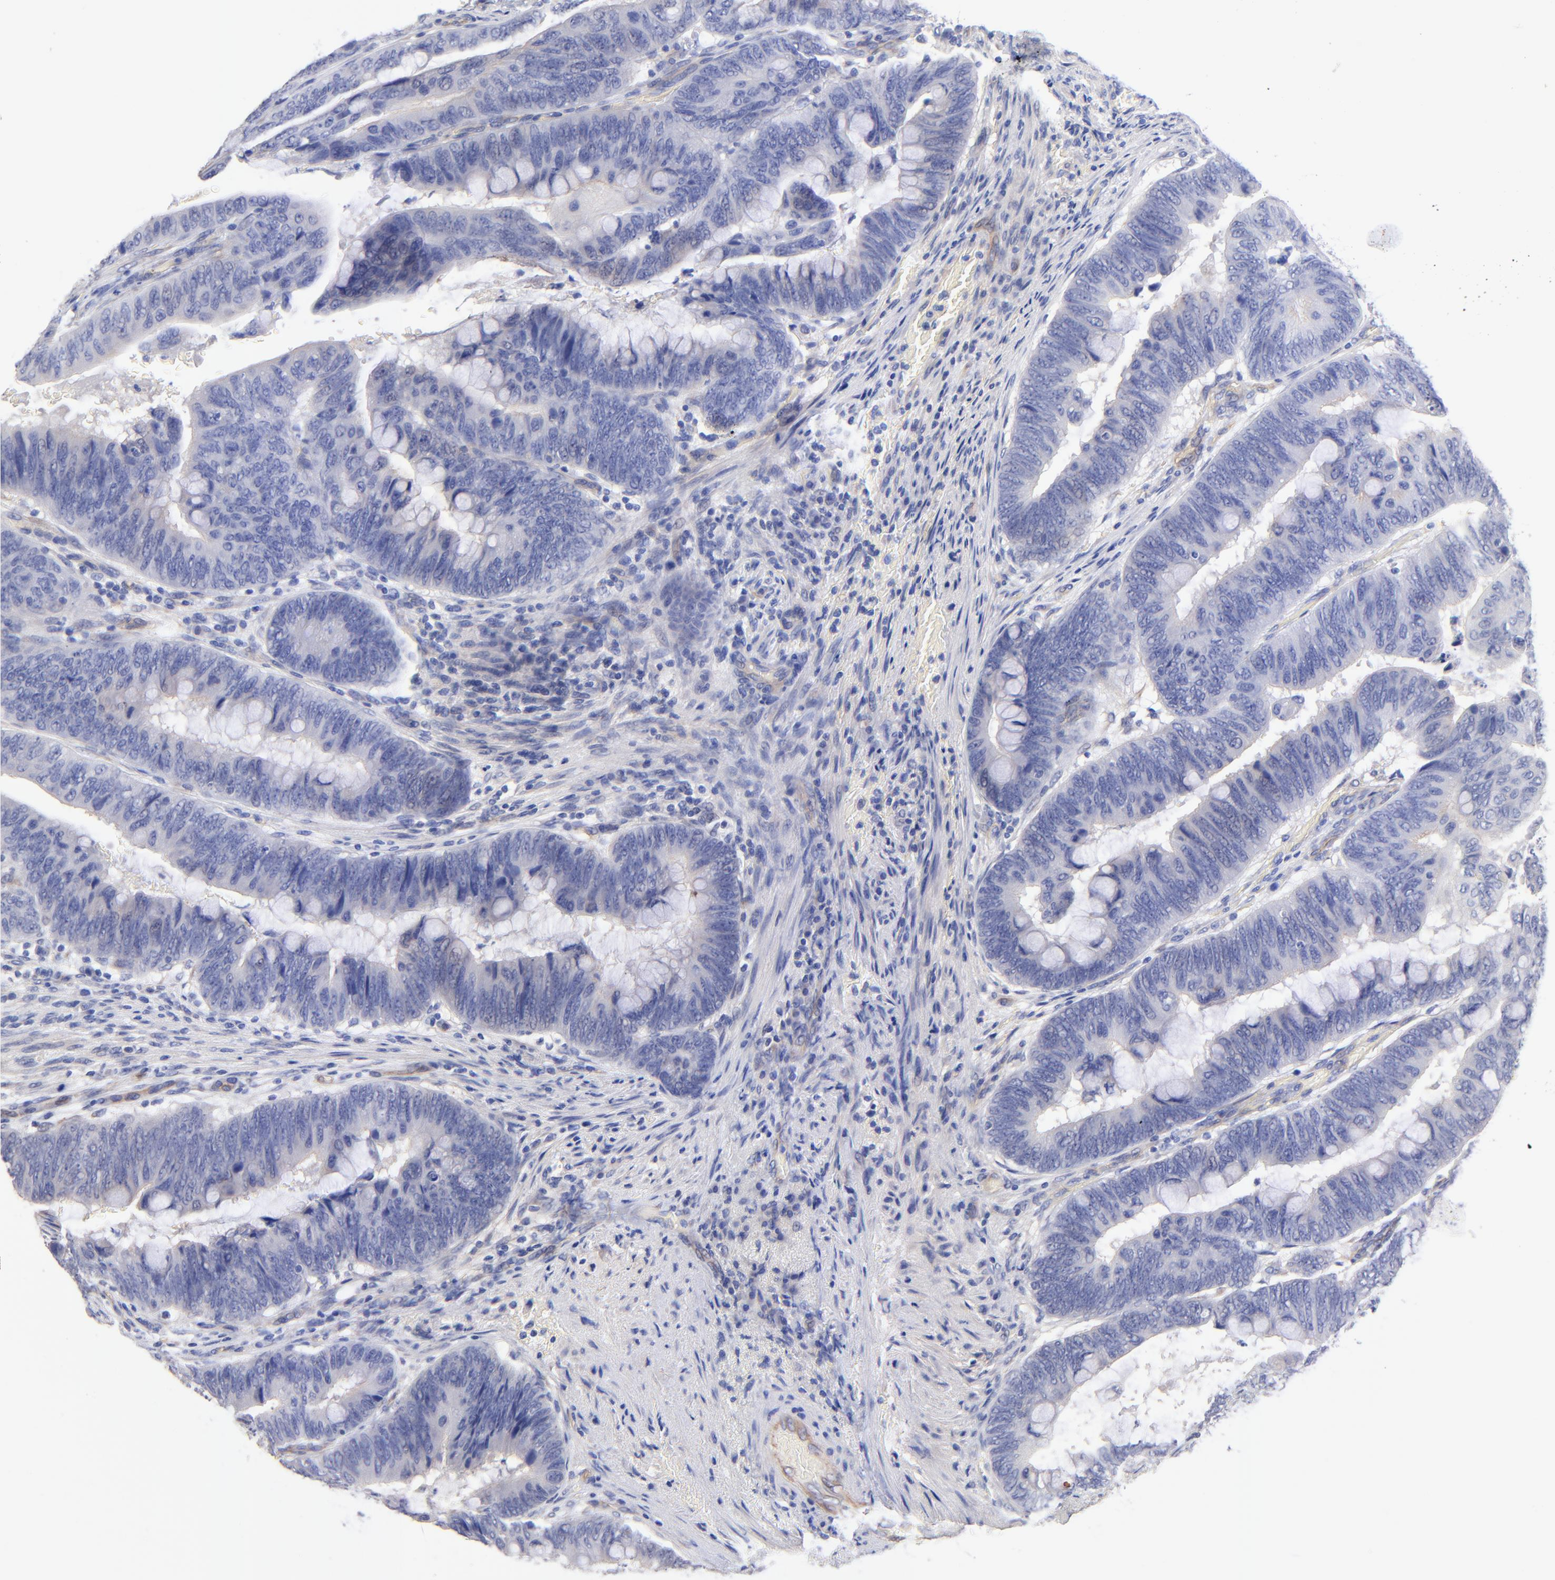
{"staining": {"intensity": "negative", "quantity": "none", "location": "none"}, "tissue": "colorectal cancer", "cell_type": "Tumor cells", "image_type": "cancer", "snomed": [{"axis": "morphology", "description": "Normal tissue, NOS"}, {"axis": "morphology", "description": "Adenocarcinoma, NOS"}, {"axis": "topography", "description": "Rectum"}], "caption": "IHC image of human adenocarcinoma (colorectal) stained for a protein (brown), which reveals no staining in tumor cells.", "gene": "SLC44A2", "patient": {"sex": "male", "age": 92}}